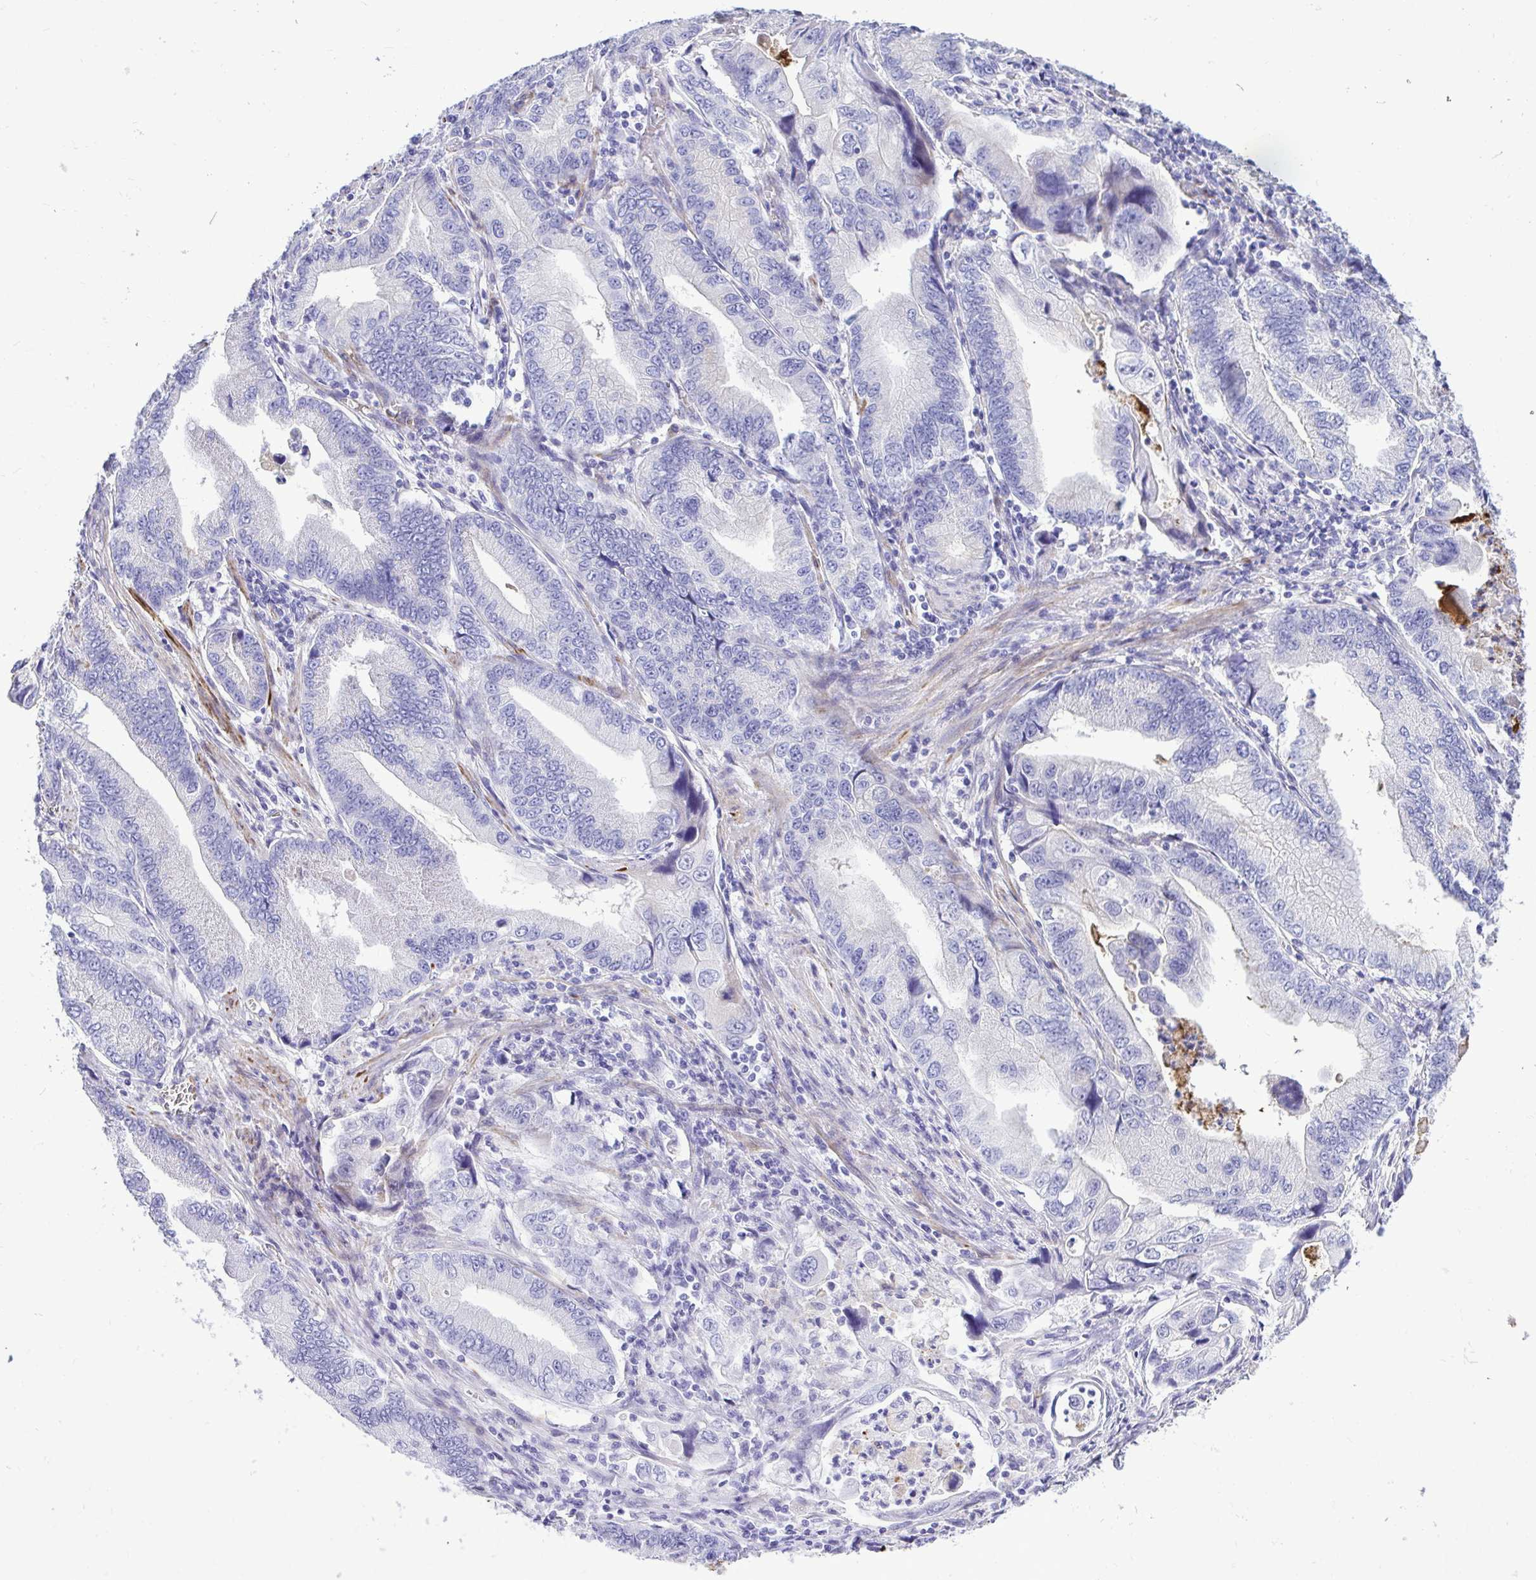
{"staining": {"intensity": "negative", "quantity": "none", "location": "none"}, "tissue": "stomach cancer", "cell_type": "Tumor cells", "image_type": "cancer", "snomed": [{"axis": "morphology", "description": "Adenocarcinoma, NOS"}, {"axis": "topography", "description": "Pancreas"}, {"axis": "topography", "description": "Stomach, upper"}], "caption": "High magnification brightfield microscopy of stomach adenocarcinoma stained with DAB (3,3'-diaminobenzidine) (brown) and counterstained with hematoxylin (blue): tumor cells show no significant staining.", "gene": "ABCG2", "patient": {"sex": "male", "age": 77}}